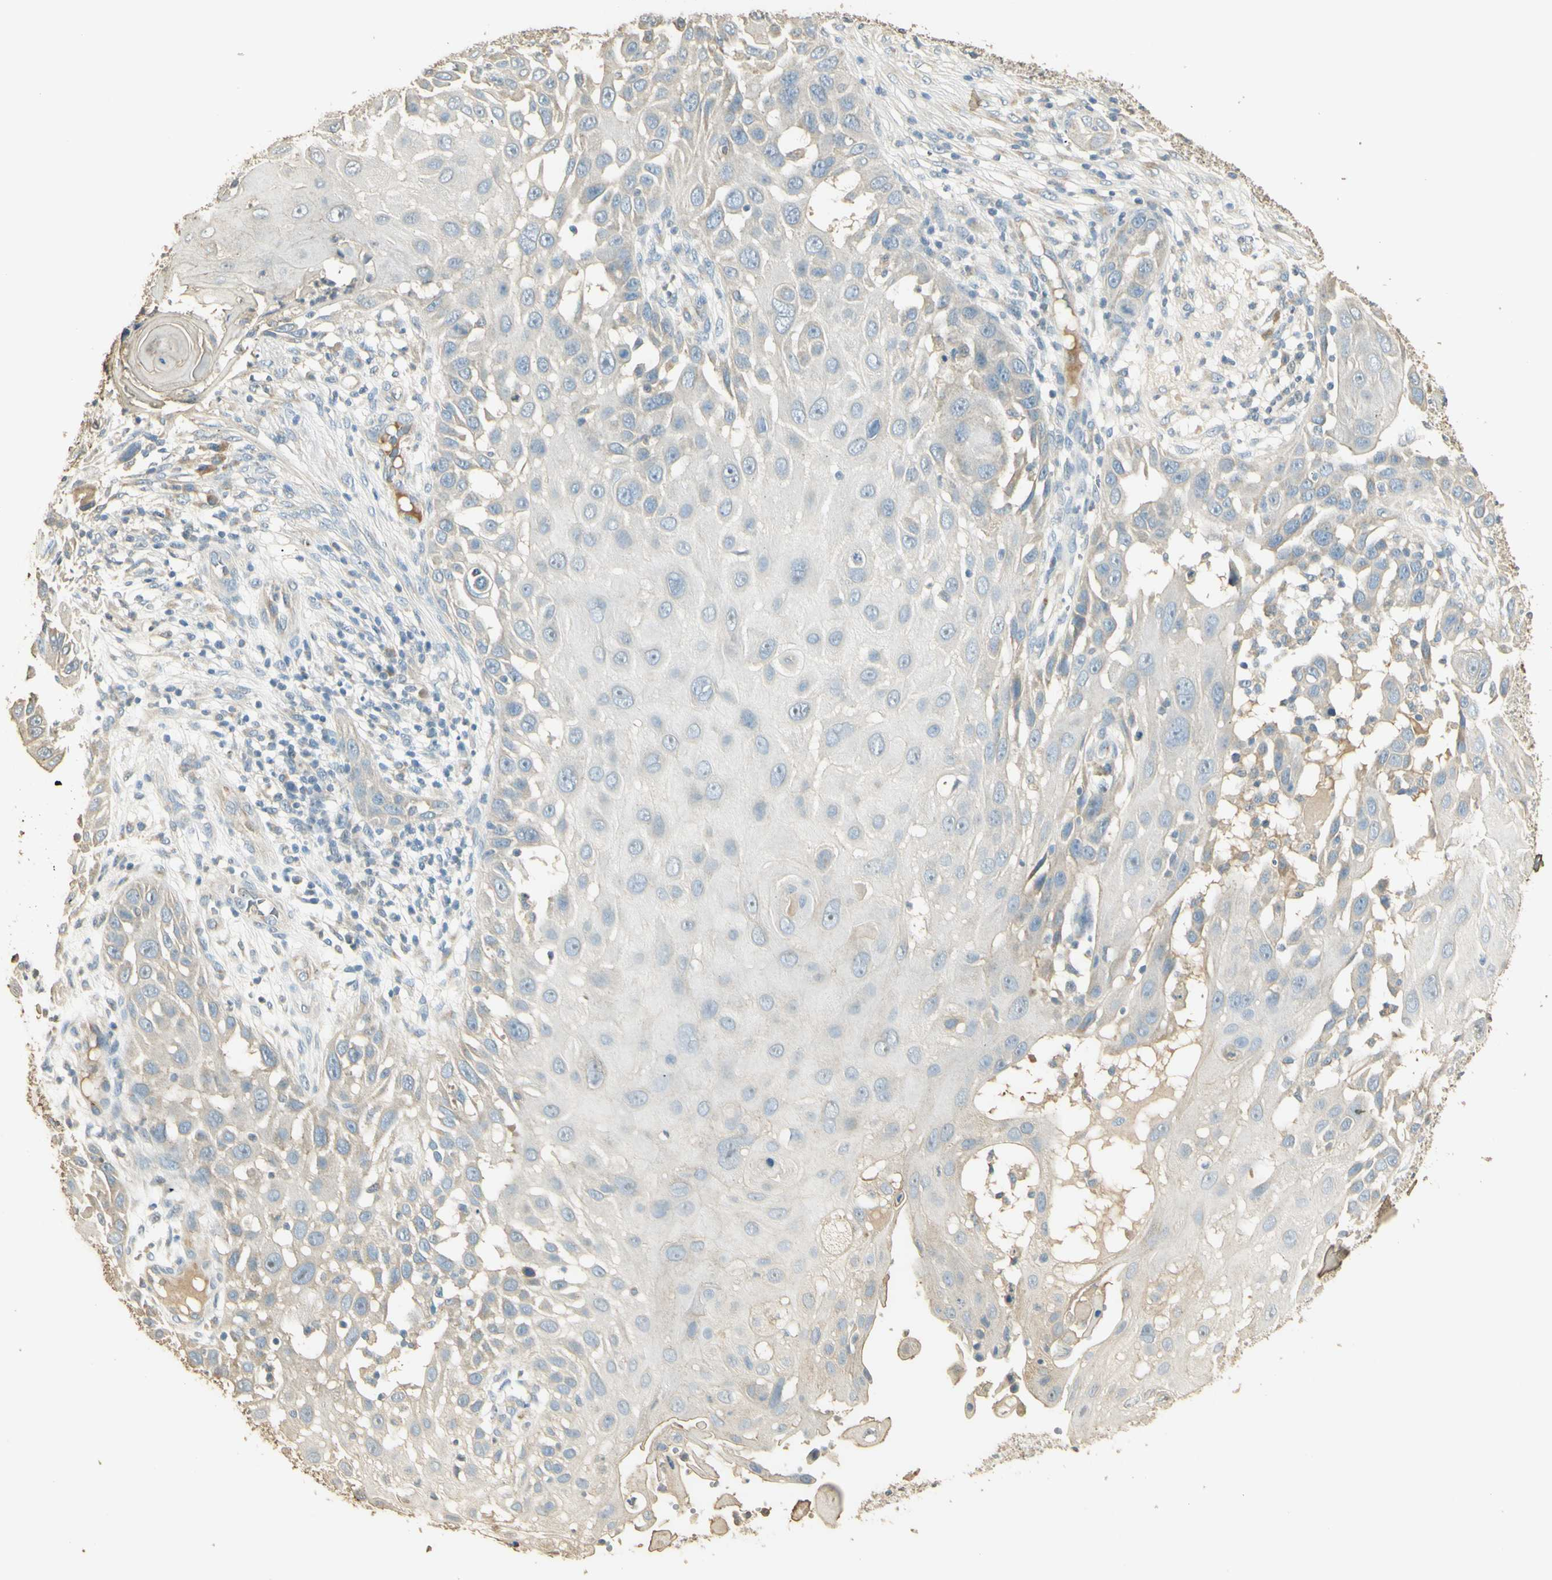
{"staining": {"intensity": "negative", "quantity": "none", "location": "none"}, "tissue": "skin cancer", "cell_type": "Tumor cells", "image_type": "cancer", "snomed": [{"axis": "morphology", "description": "Squamous cell carcinoma, NOS"}, {"axis": "topography", "description": "Skin"}], "caption": "Histopathology image shows no significant protein staining in tumor cells of skin cancer.", "gene": "UXS1", "patient": {"sex": "female", "age": 44}}